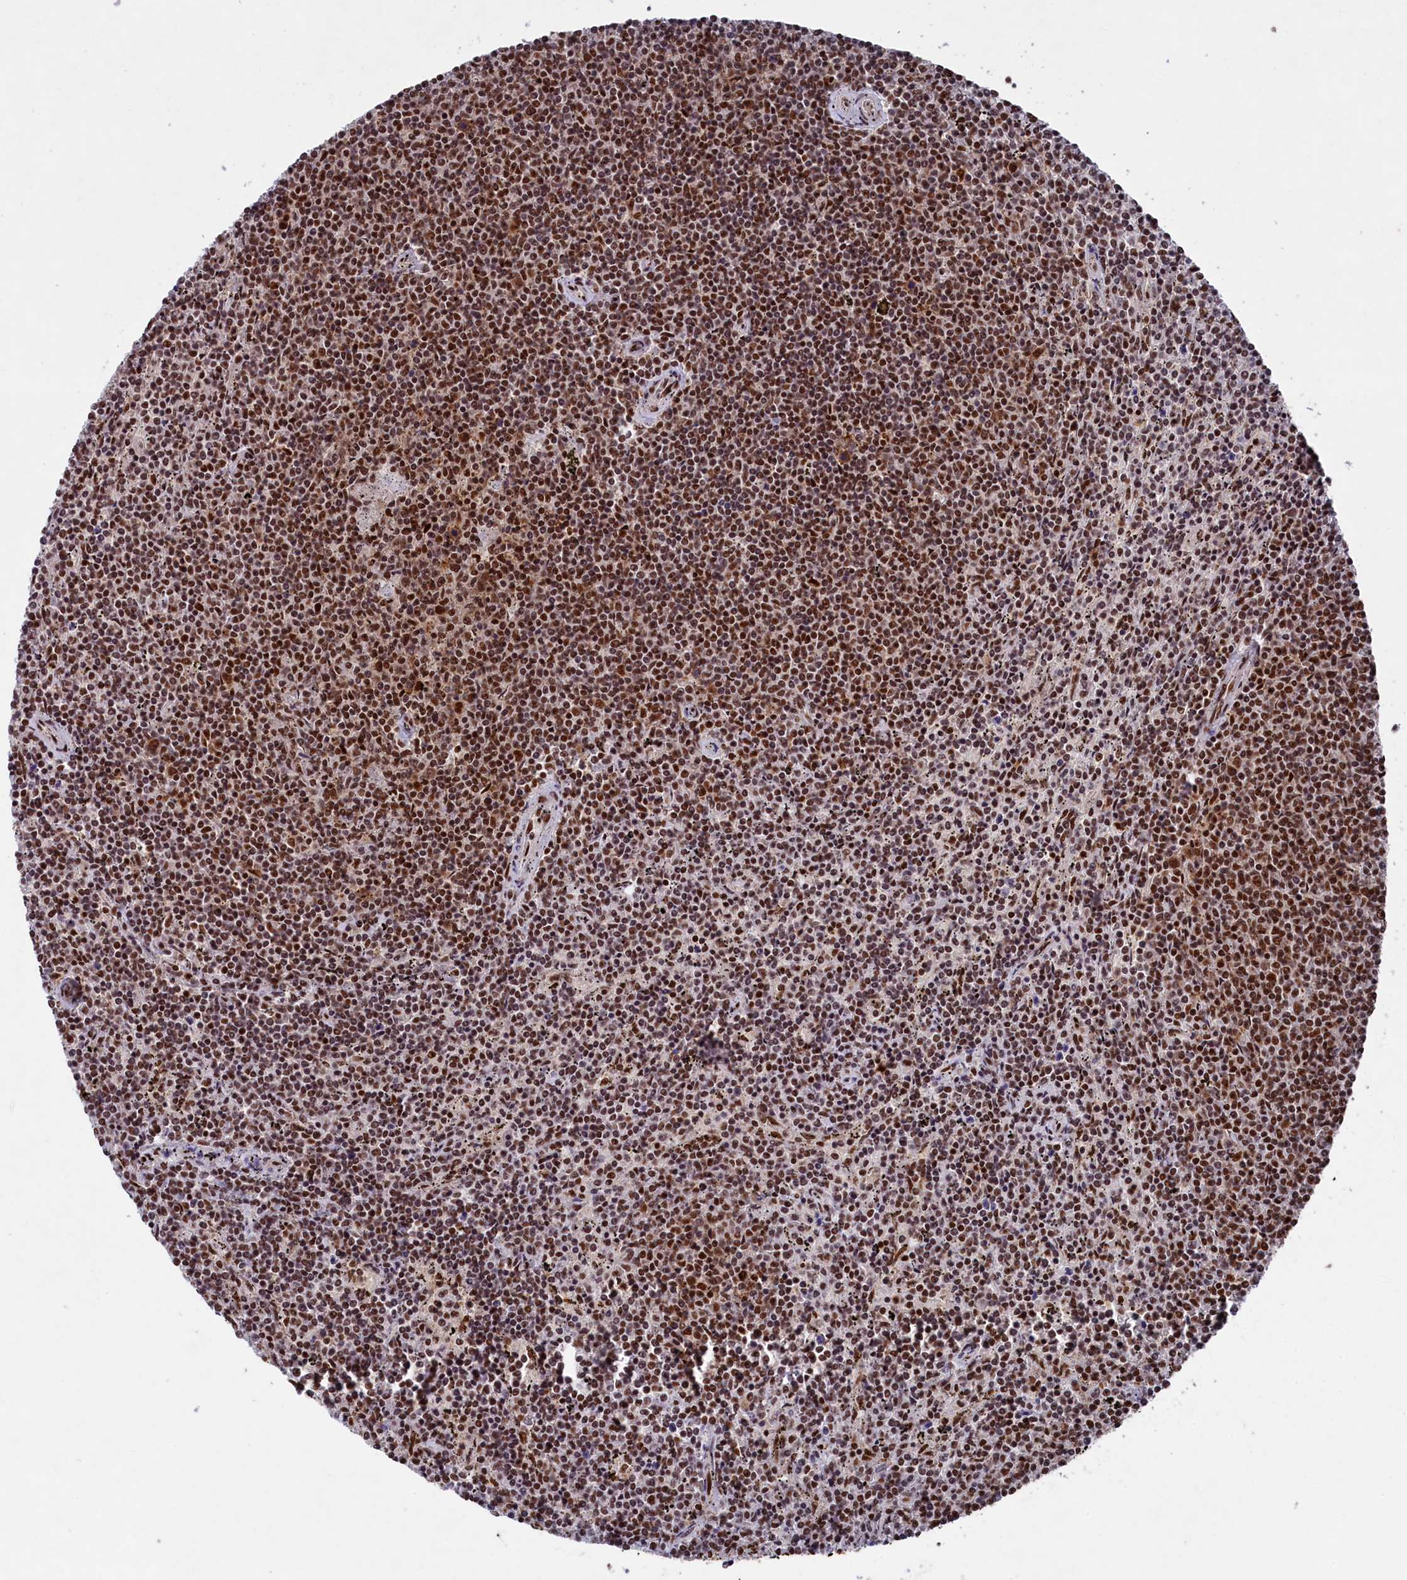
{"staining": {"intensity": "moderate", "quantity": ">75%", "location": "nuclear"}, "tissue": "lymphoma", "cell_type": "Tumor cells", "image_type": "cancer", "snomed": [{"axis": "morphology", "description": "Malignant lymphoma, non-Hodgkin's type, Low grade"}, {"axis": "topography", "description": "Spleen"}], "caption": "Human lymphoma stained with a brown dye reveals moderate nuclear positive staining in approximately >75% of tumor cells.", "gene": "PRPF31", "patient": {"sex": "female", "age": 50}}